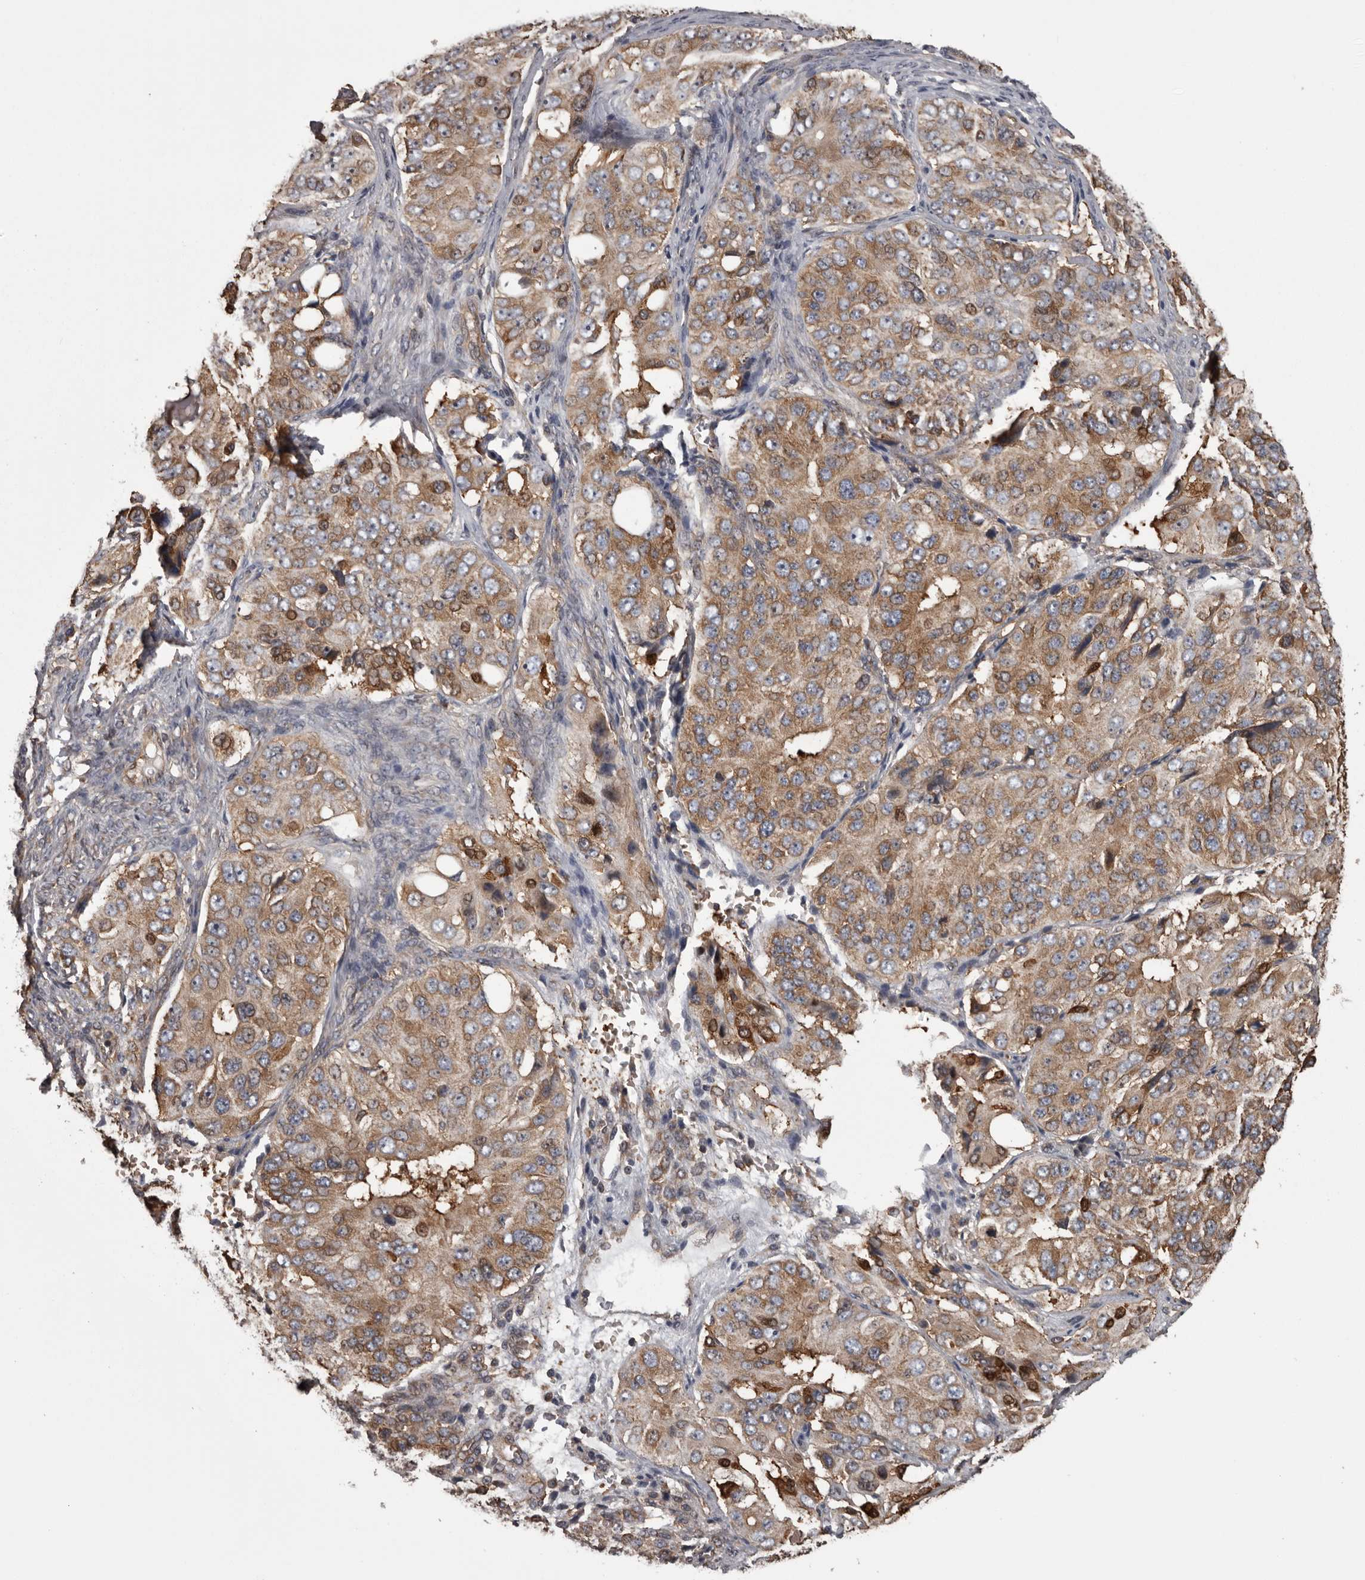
{"staining": {"intensity": "moderate", "quantity": ">75%", "location": "cytoplasmic/membranous"}, "tissue": "ovarian cancer", "cell_type": "Tumor cells", "image_type": "cancer", "snomed": [{"axis": "morphology", "description": "Carcinoma, endometroid"}, {"axis": "topography", "description": "Ovary"}], "caption": "Ovarian cancer stained with a protein marker demonstrates moderate staining in tumor cells.", "gene": "DARS1", "patient": {"sex": "female", "age": 51}}